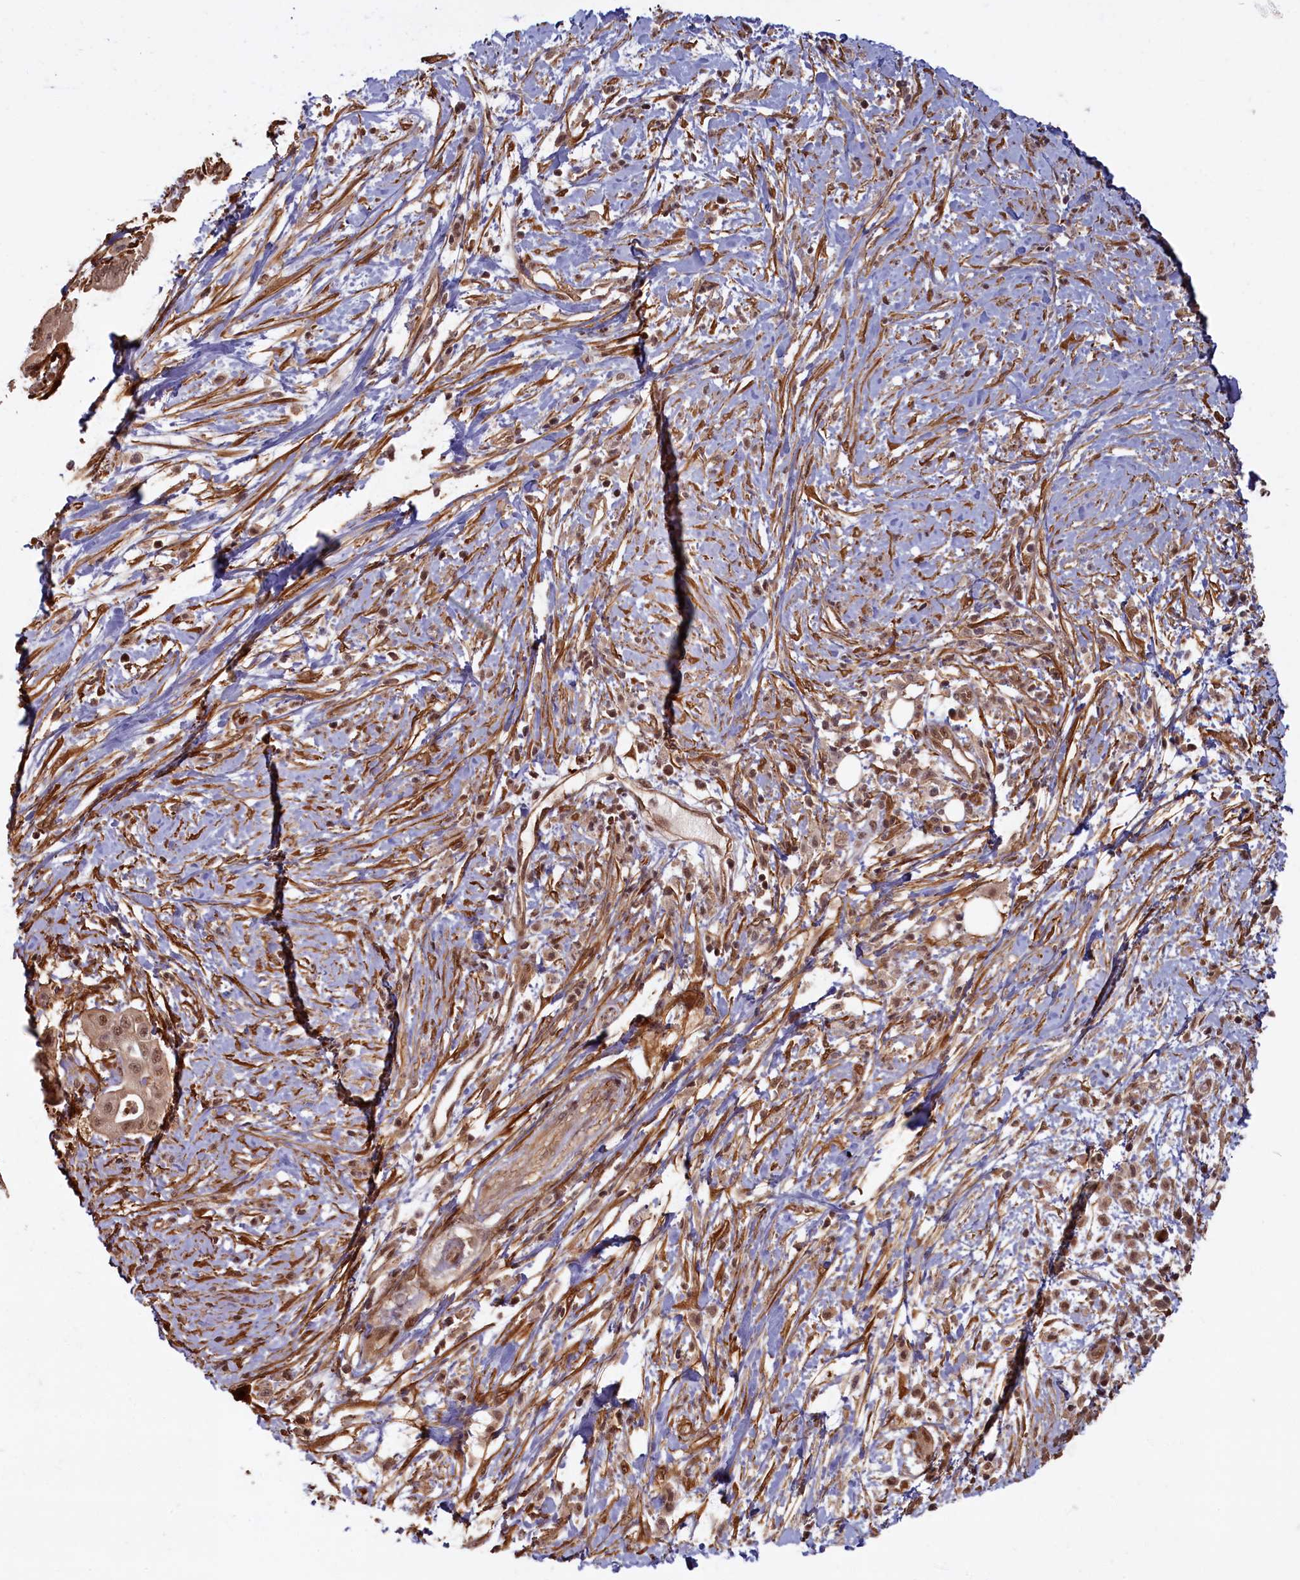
{"staining": {"intensity": "moderate", "quantity": ">75%", "location": "cytoplasmic/membranous,nuclear"}, "tissue": "pancreatic cancer", "cell_type": "Tumor cells", "image_type": "cancer", "snomed": [{"axis": "morphology", "description": "Adenocarcinoma, NOS"}, {"axis": "topography", "description": "Pancreas"}], "caption": "Immunohistochemistry of pancreatic cancer reveals medium levels of moderate cytoplasmic/membranous and nuclear expression in about >75% of tumor cells. Using DAB (3,3'-diaminobenzidine) (brown) and hematoxylin (blue) stains, captured at high magnification using brightfield microscopy.", "gene": "HIF3A", "patient": {"sex": "male", "age": 68}}